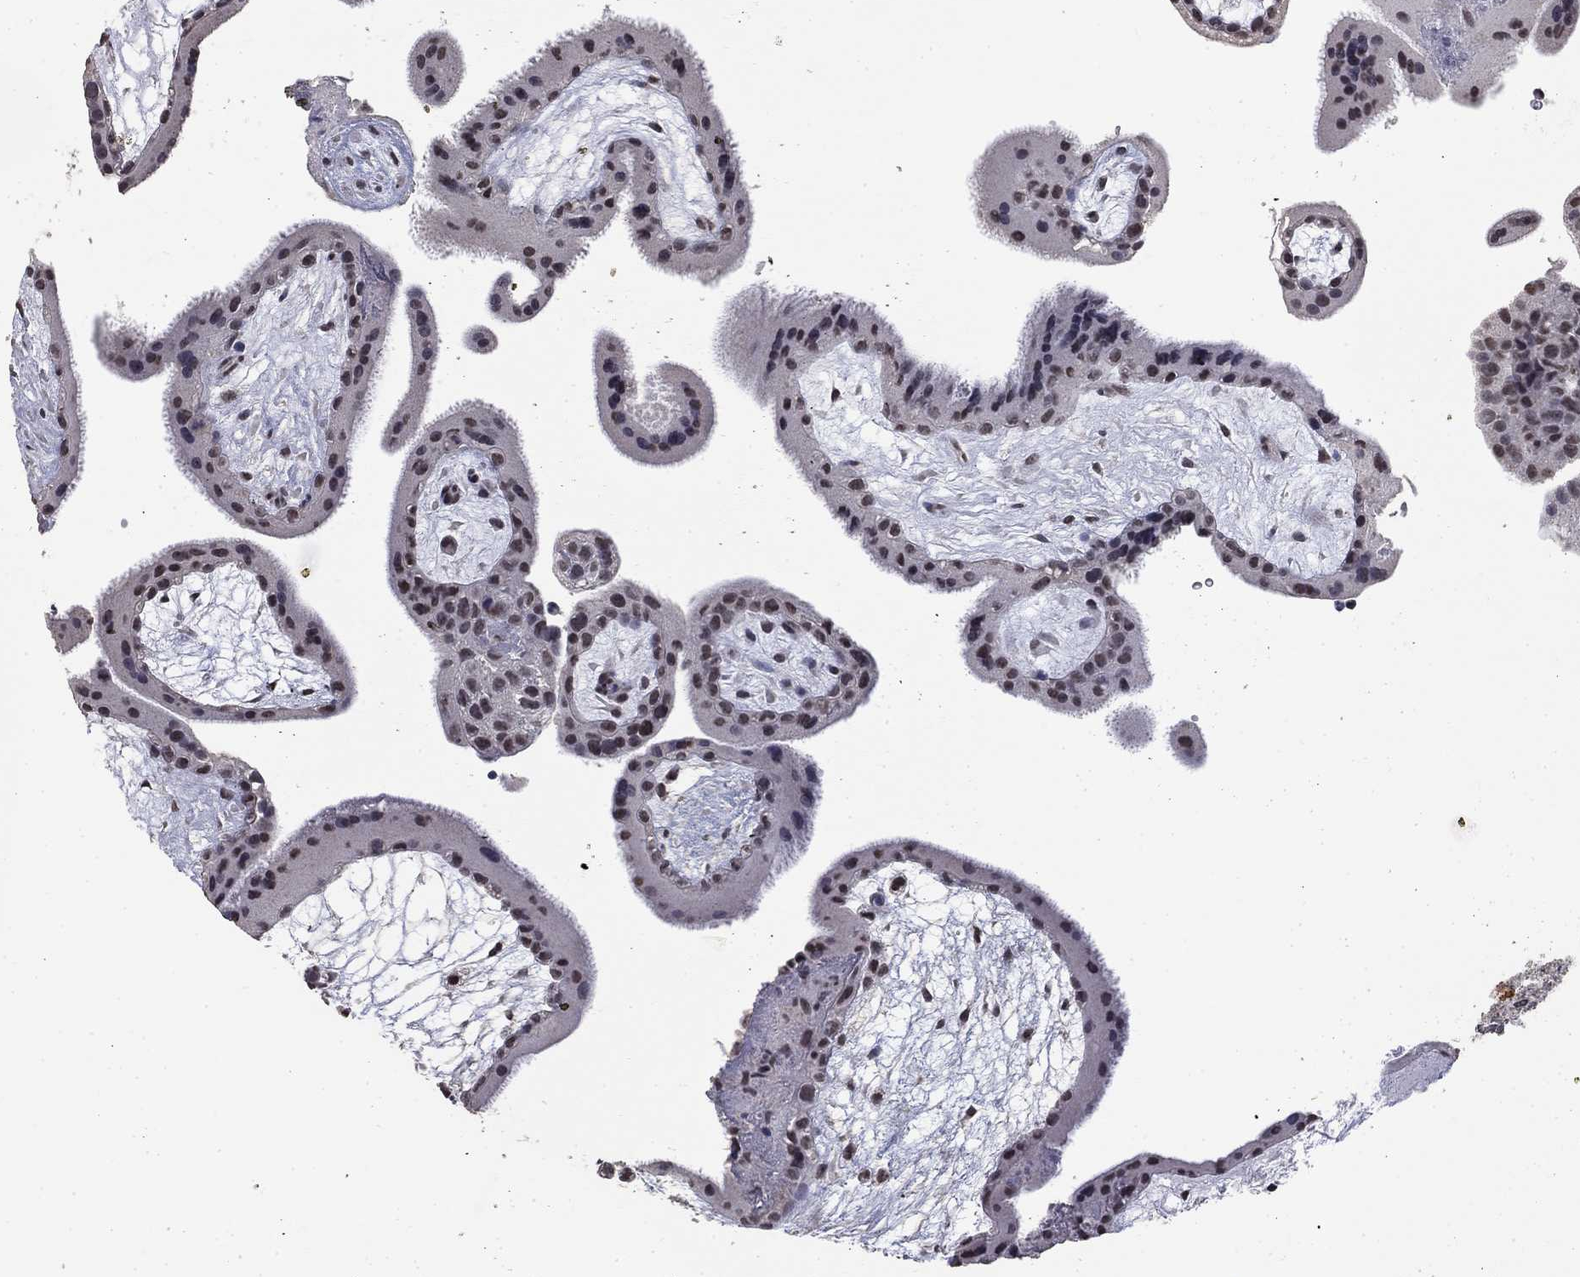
{"staining": {"intensity": "negative", "quantity": "none", "location": "none"}, "tissue": "placenta", "cell_type": "Decidual cells", "image_type": "normal", "snomed": [{"axis": "morphology", "description": "Normal tissue, NOS"}, {"axis": "topography", "description": "Placenta"}], "caption": "A high-resolution histopathology image shows IHC staining of benign placenta, which demonstrates no significant staining in decidual cells. Brightfield microscopy of IHC stained with DAB (3,3'-diaminobenzidine) (brown) and hematoxylin (blue), captured at high magnification.", "gene": "SPATA33", "patient": {"sex": "female", "age": 19}}